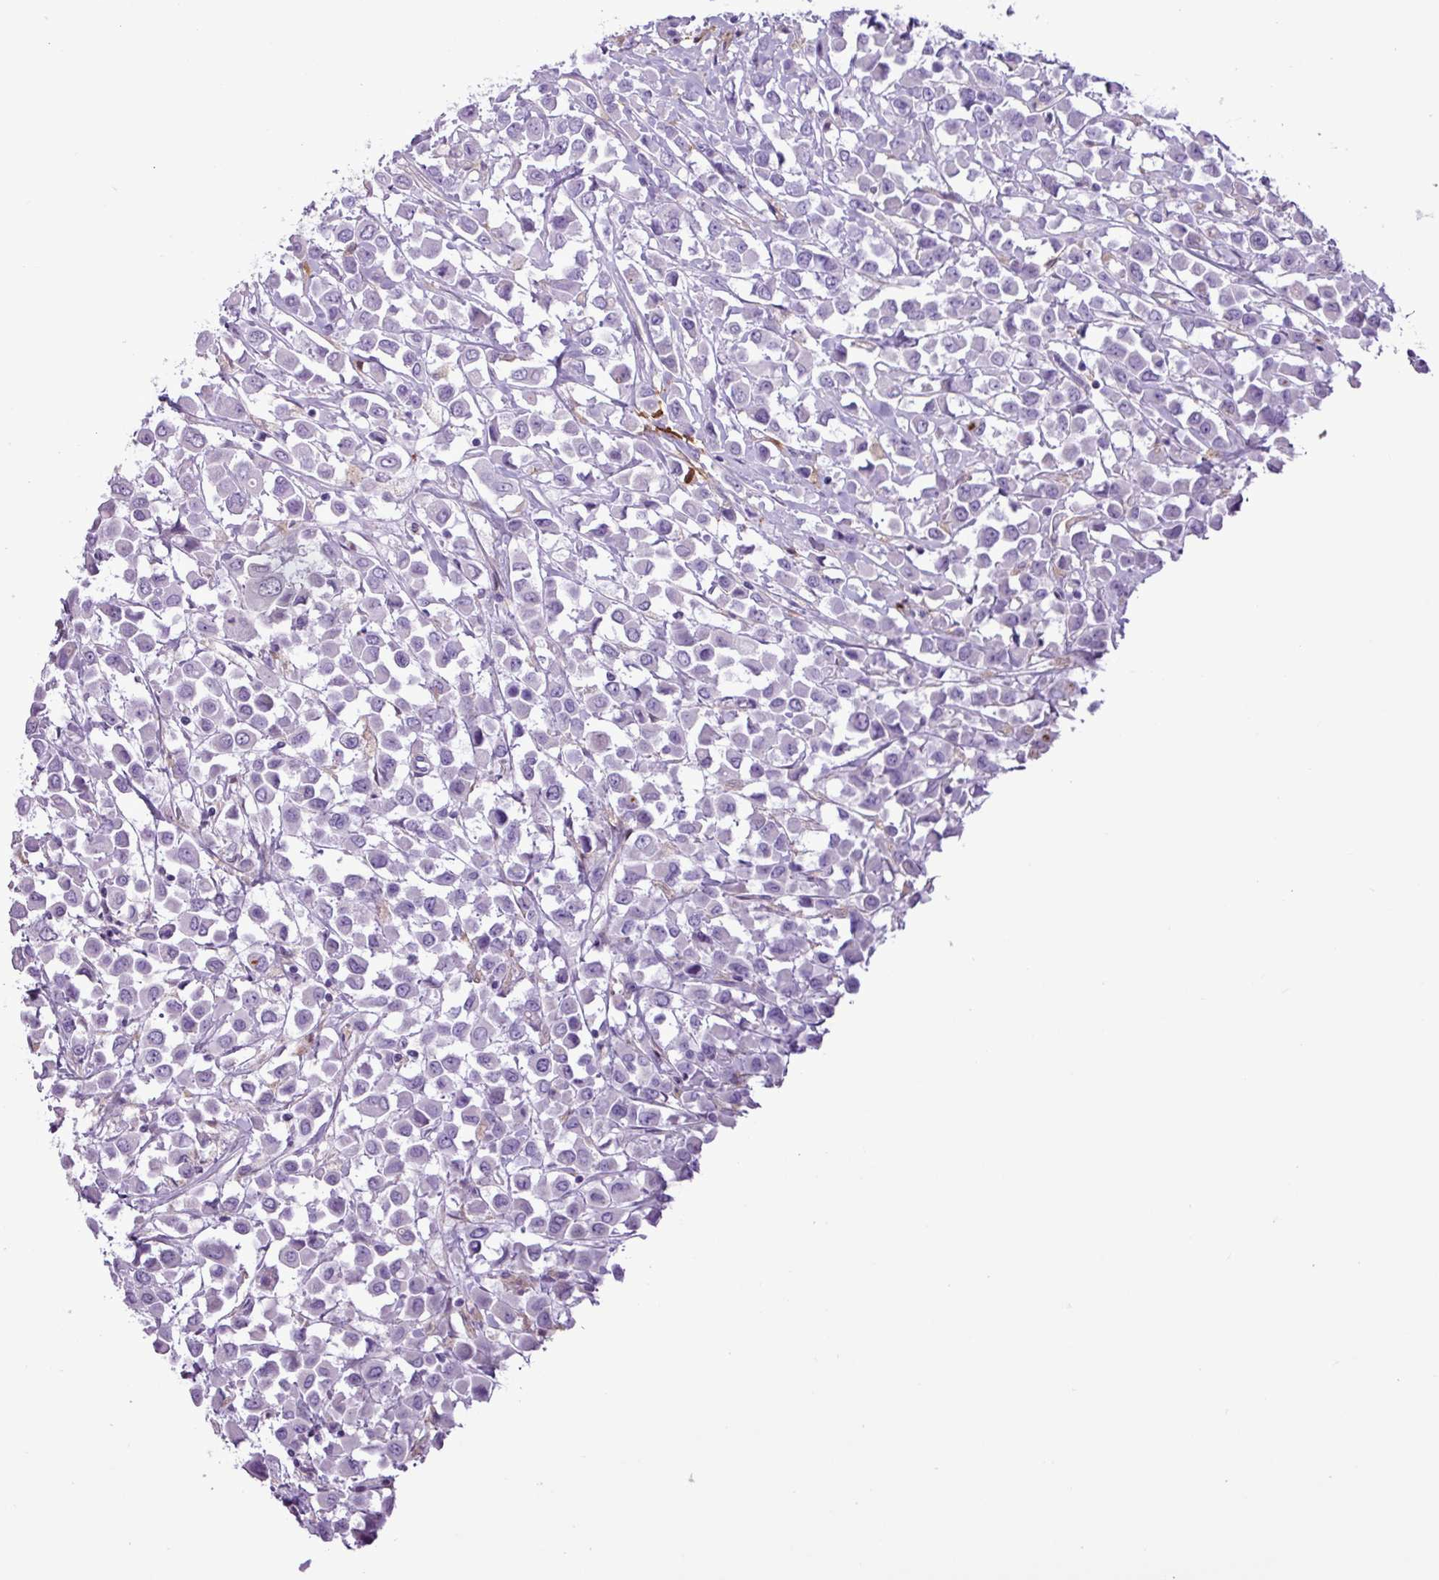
{"staining": {"intensity": "negative", "quantity": "none", "location": "none"}, "tissue": "breast cancer", "cell_type": "Tumor cells", "image_type": "cancer", "snomed": [{"axis": "morphology", "description": "Duct carcinoma"}, {"axis": "topography", "description": "Breast"}], "caption": "Immunohistochemistry of human breast cancer (invasive ductal carcinoma) demonstrates no expression in tumor cells.", "gene": "TMEM200C", "patient": {"sex": "female", "age": 61}}